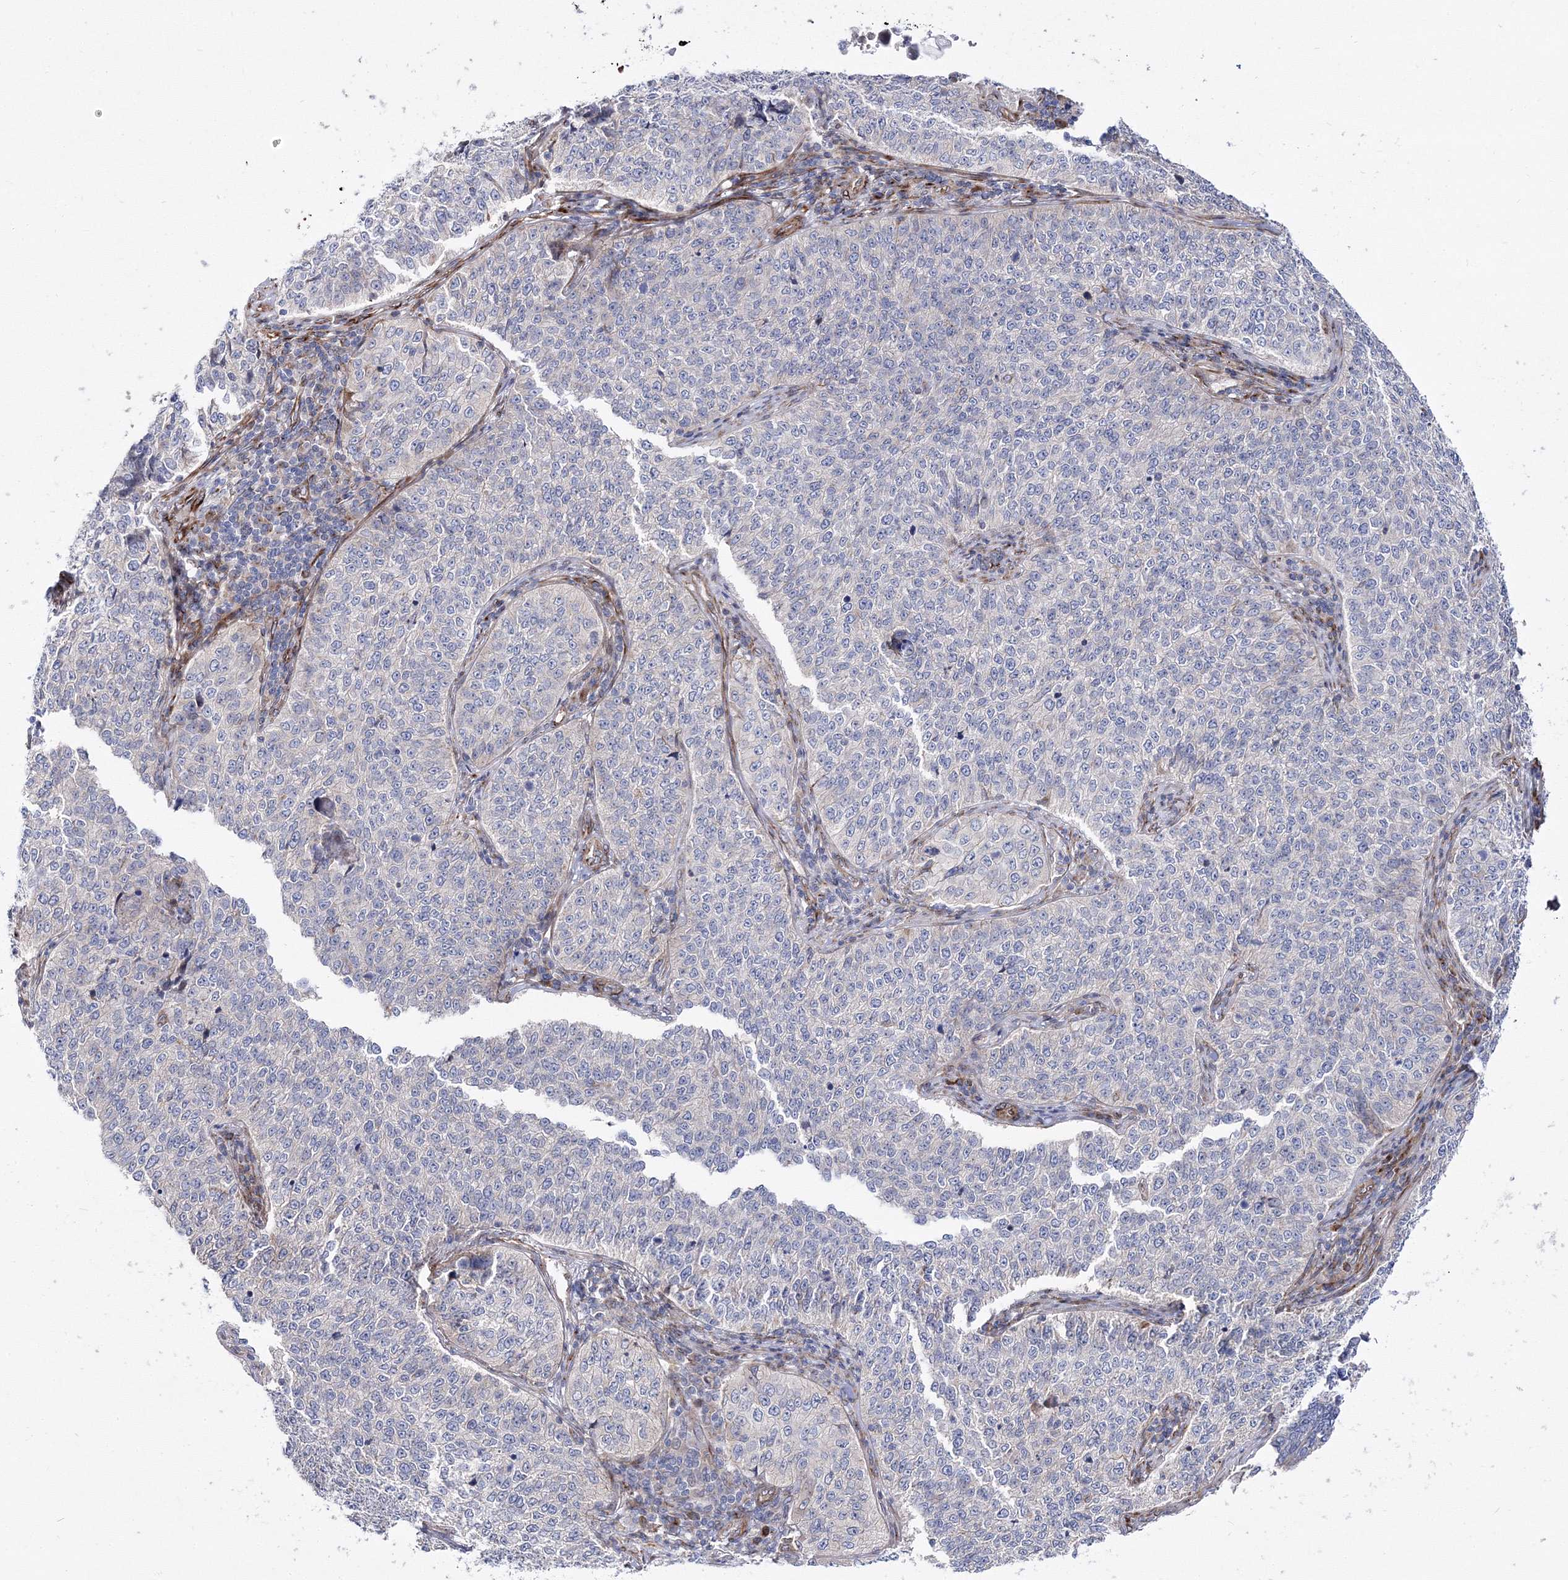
{"staining": {"intensity": "negative", "quantity": "none", "location": "none"}, "tissue": "cervical cancer", "cell_type": "Tumor cells", "image_type": "cancer", "snomed": [{"axis": "morphology", "description": "Squamous cell carcinoma, NOS"}, {"axis": "topography", "description": "Cervix"}], "caption": "A high-resolution photomicrograph shows IHC staining of squamous cell carcinoma (cervical), which exhibits no significant expression in tumor cells. (DAB immunohistochemistry with hematoxylin counter stain).", "gene": "ARHGAP32", "patient": {"sex": "female", "age": 35}}